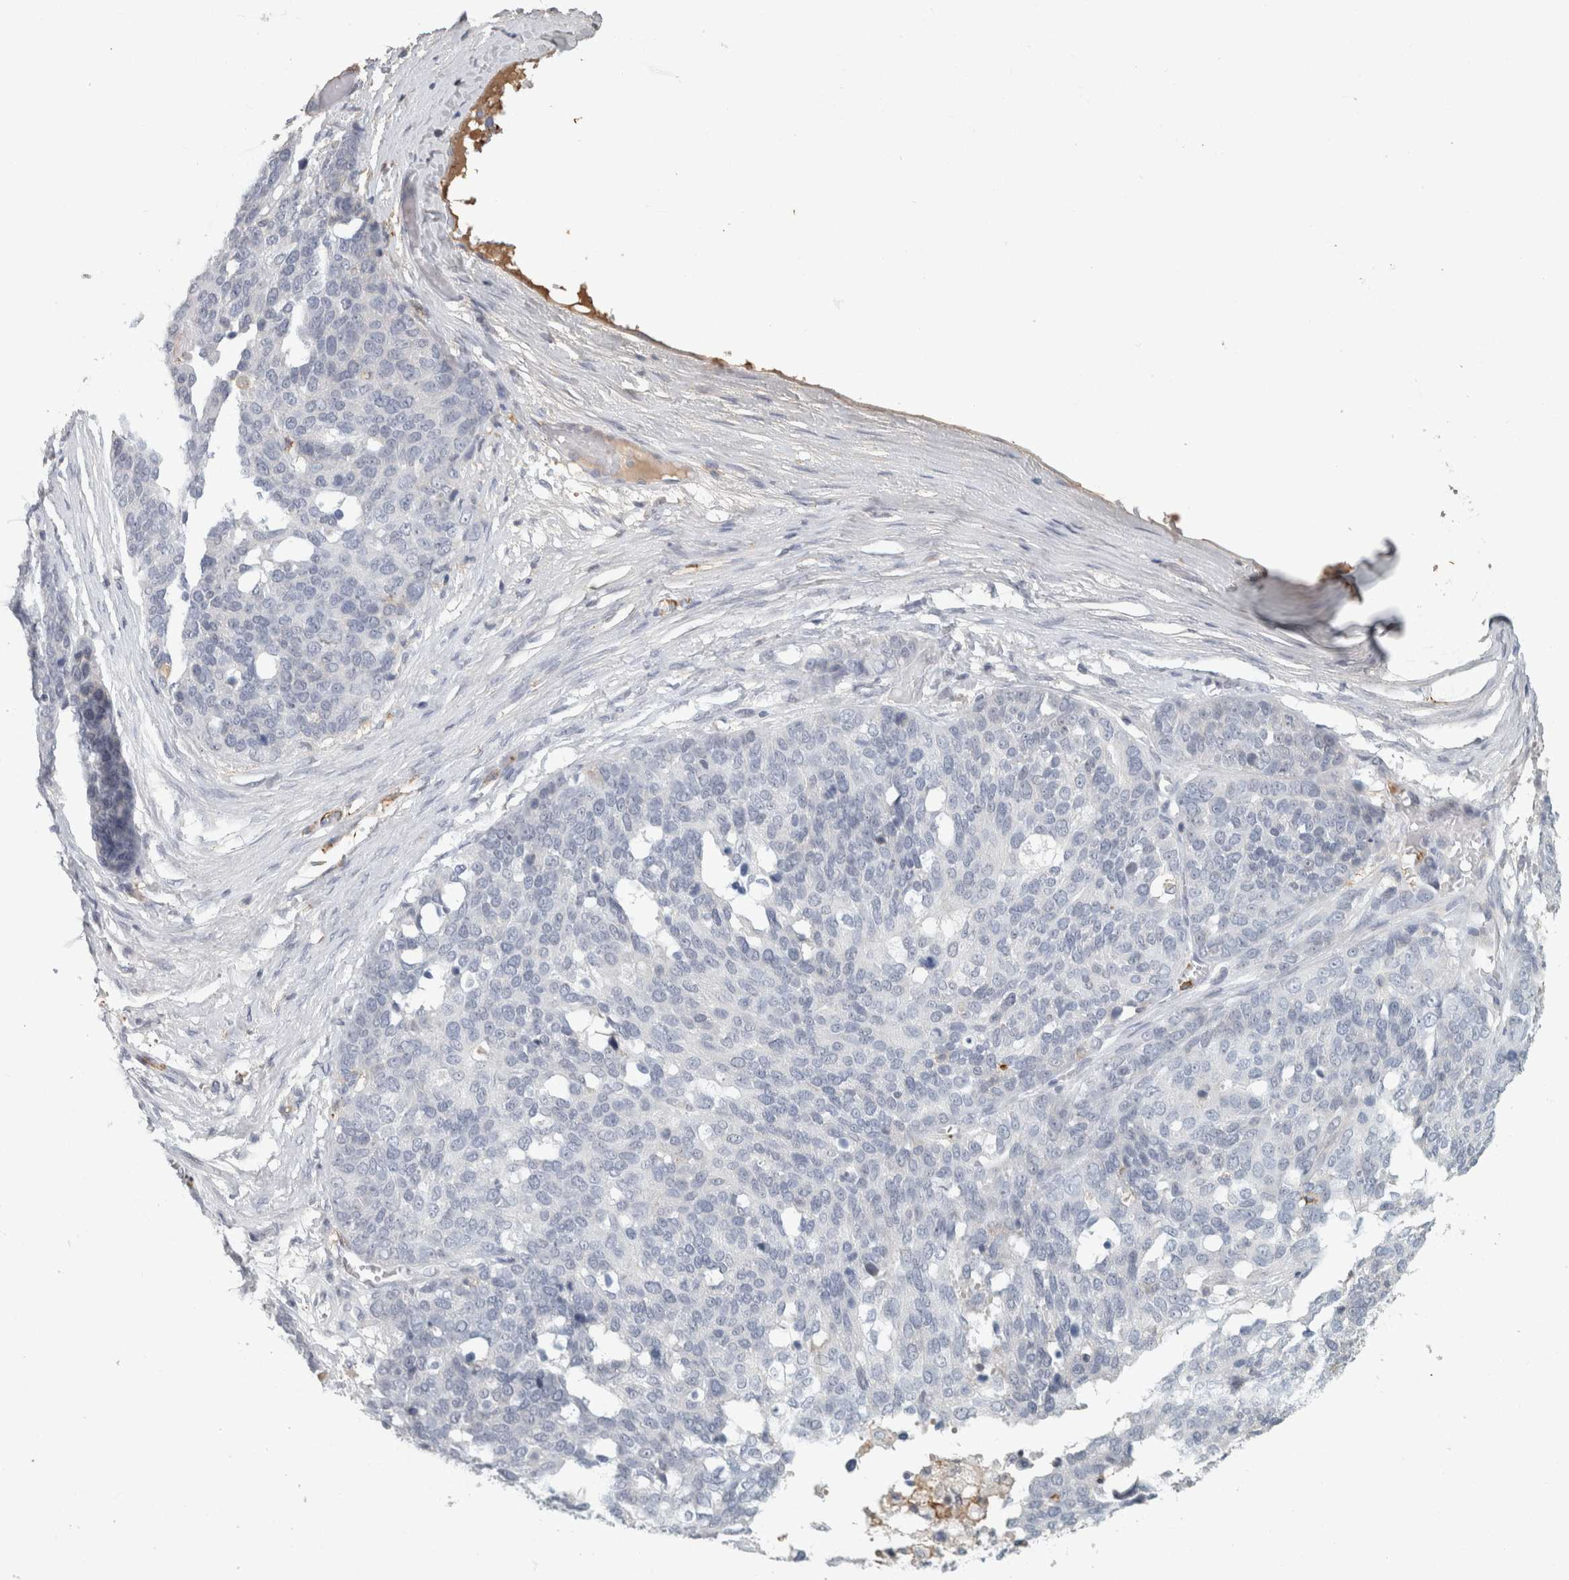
{"staining": {"intensity": "negative", "quantity": "none", "location": "none"}, "tissue": "ovarian cancer", "cell_type": "Tumor cells", "image_type": "cancer", "snomed": [{"axis": "morphology", "description": "Cystadenocarcinoma, serous, NOS"}, {"axis": "topography", "description": "Ovary"}], "caption": "Tumor cells show no significant expression in ovarian cancer (serous cystadenocarcinoma).", "gene": "CD36", "patient": {"sex": "female", "age": 44}}